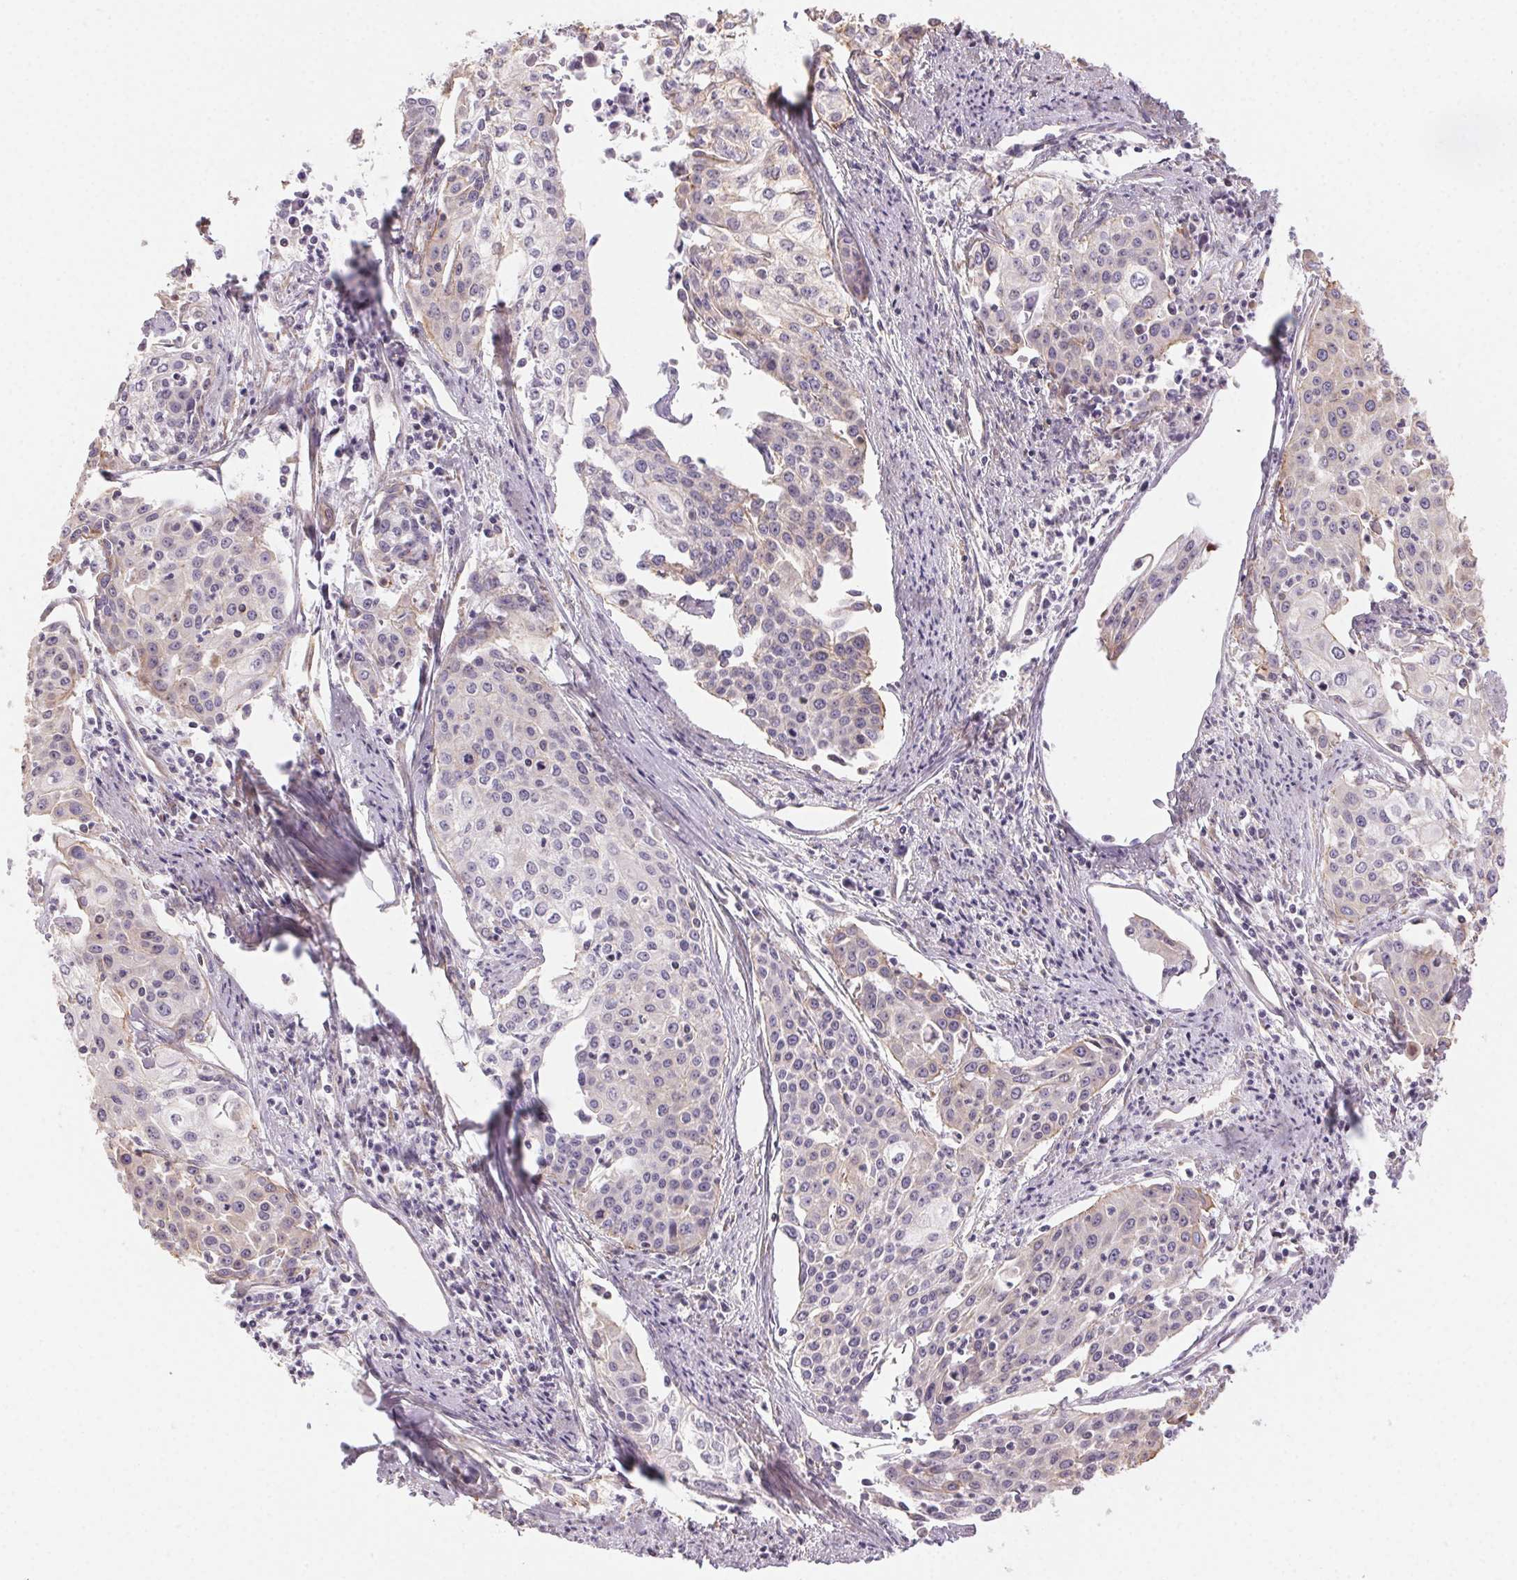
{"staining": {"intensity": "negative", "quantity": "none", "location": "none"}, "tissue": "cervical cancer", "cell_type": "Tumor cells", "image_type": "cancer", "snomed": [{"axis": "morphology", "description": "Squamous cell carcinoma, NOS"}, {"axis": "topography", "description": "Cervix"}], "caption": "The photomicrograph demonstrates no staining of tumor cells in cervical cancer.", "gene": "PLA2G4F", "patient": {"sex": "female", "age": 39}}